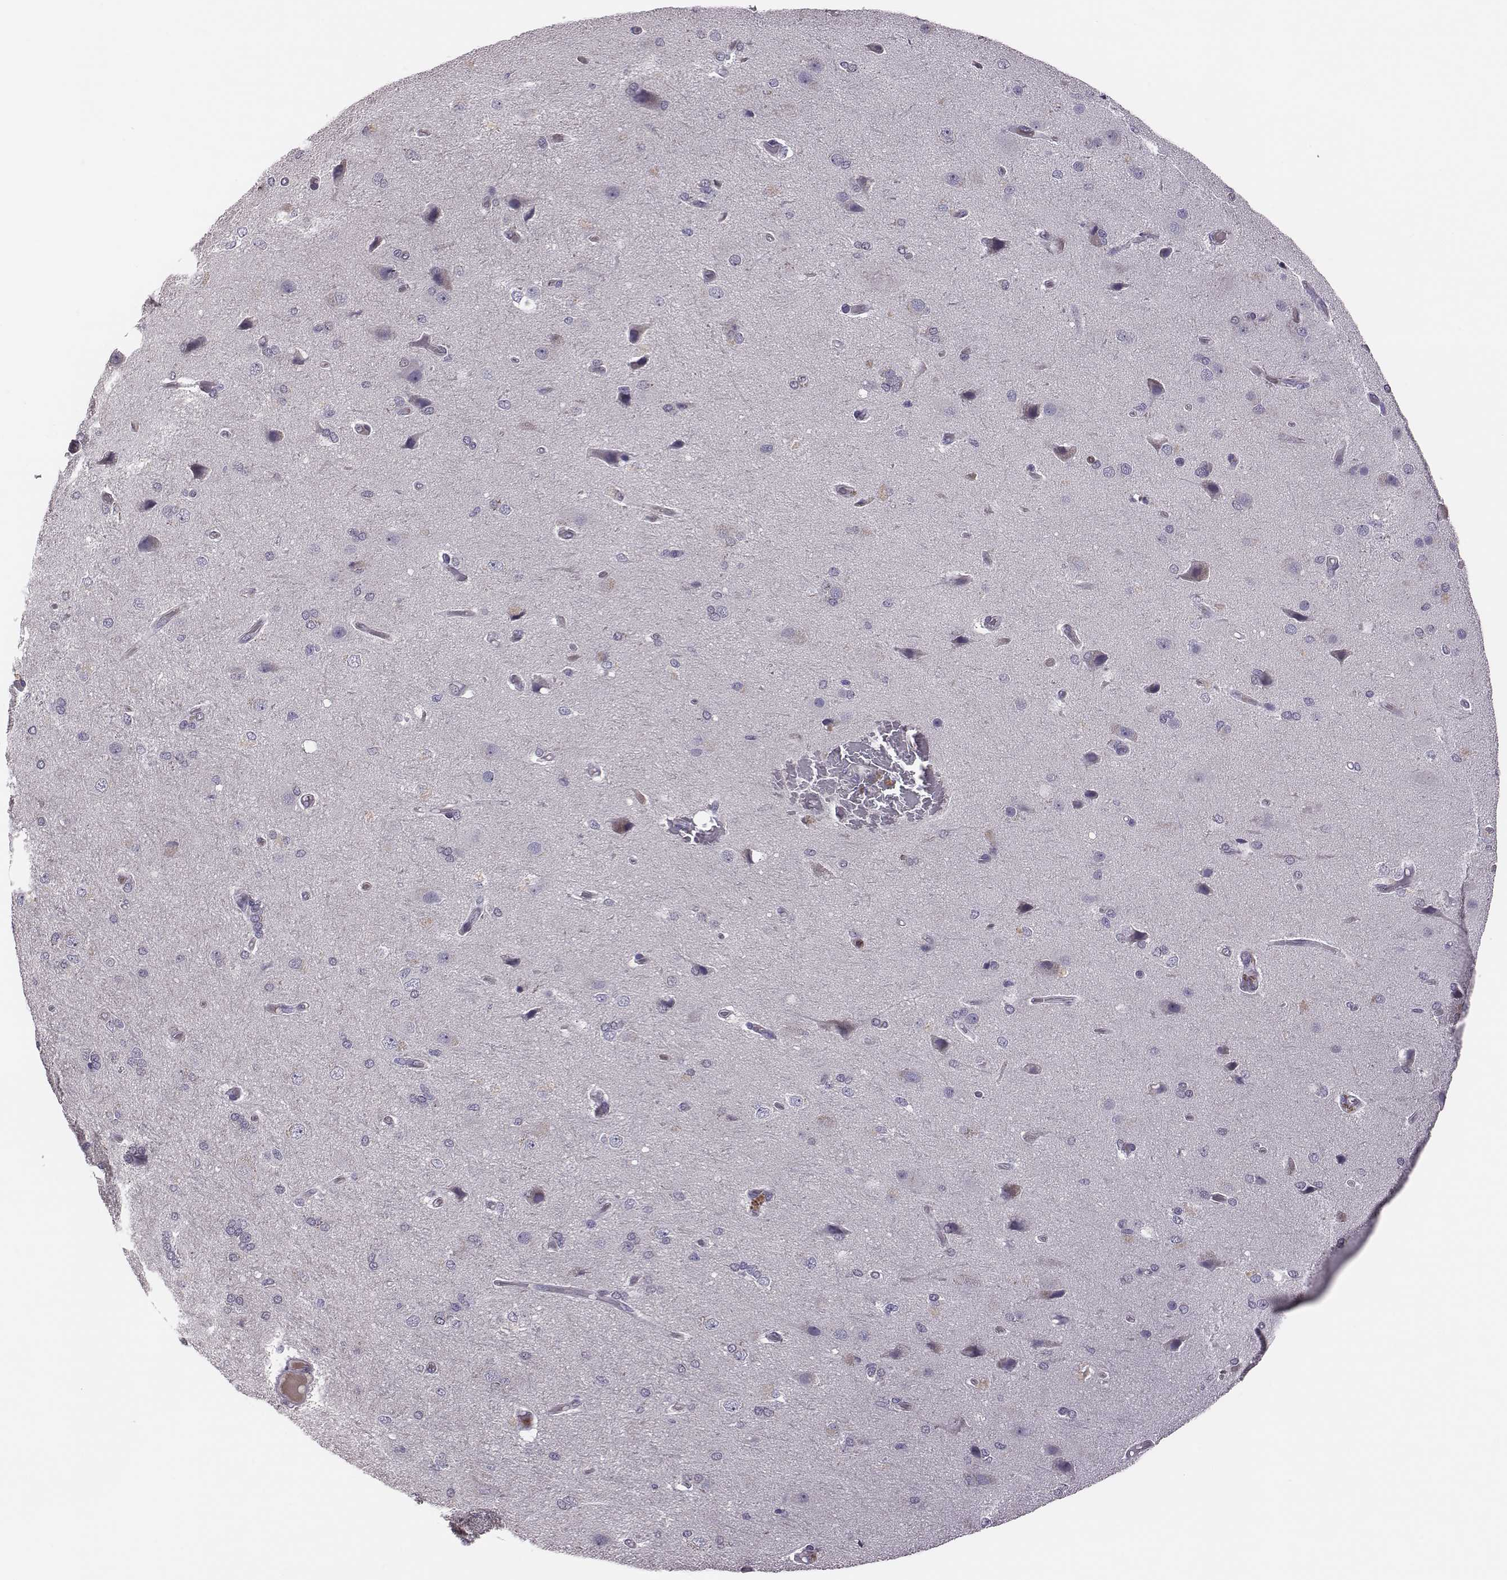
{"staining": {"intensity": "negative", "quantity": "none", "location": "none"}, "tissue": "cerebral cortex", "cell_type": "Endothelial cells", "image_type": "normal", "snomed": [{"axis": "morphology", "description": "Normal tissue, NOS"}, {"axis": "morphology", "description": "Glioma, malignant, High grade"}, {"axis": "topography", "description": "Cerebral cortex"}], "caption": "Endothelial cells show no significant positivity in benign cerebral cortex. (DAB immunohistochemistry, high magnification).", "gene": "KMO", "patient": {"sex": "male", "age": 77}}